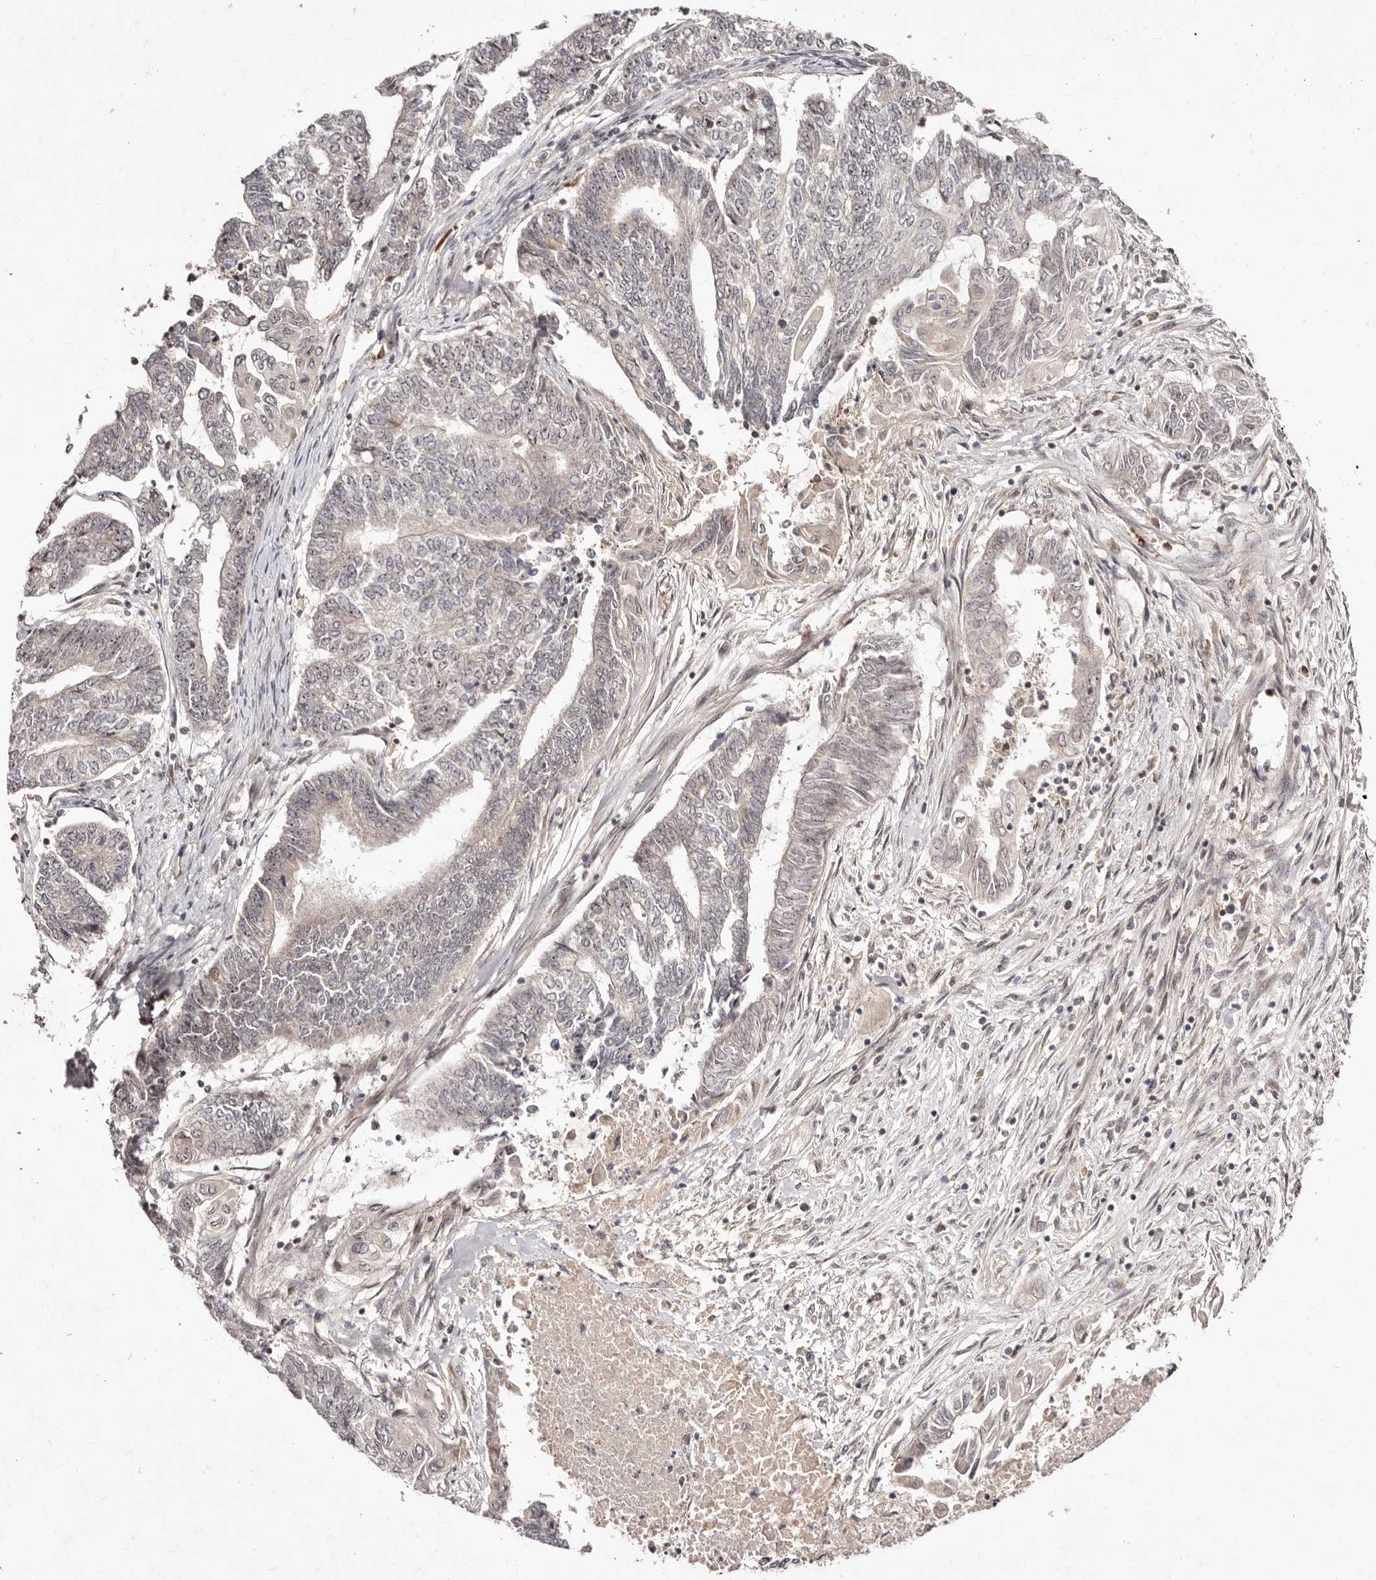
{"staining": {"intensity": "negative", "quantity": "none", "location": "none"}, "tissue": "endometrial cancer", "cell_type": "Tumor cells", "image_type": "cancer", "snomed": [{"axis": "morphology", "description": "Adenocarcinoma, NOS"}, {"axis": "topography", "description": "Uterus"}, {"axis": "topography", "description": "Endometrium"}], "caption": "IHC micrograph of neoplastic tissue: human adenocarcinoma (endometrial) stained with DAB demonstrates no significant protein staining in tumor cells. Brightfield microscopy of immunohistochemistry stained with DAB (3,3'-diaminobenzidine) (brown) and hematoxylin (blue), captured at high magnification.", "gene": "APOL6", "patient": {"sex": "female", "age": 70}}